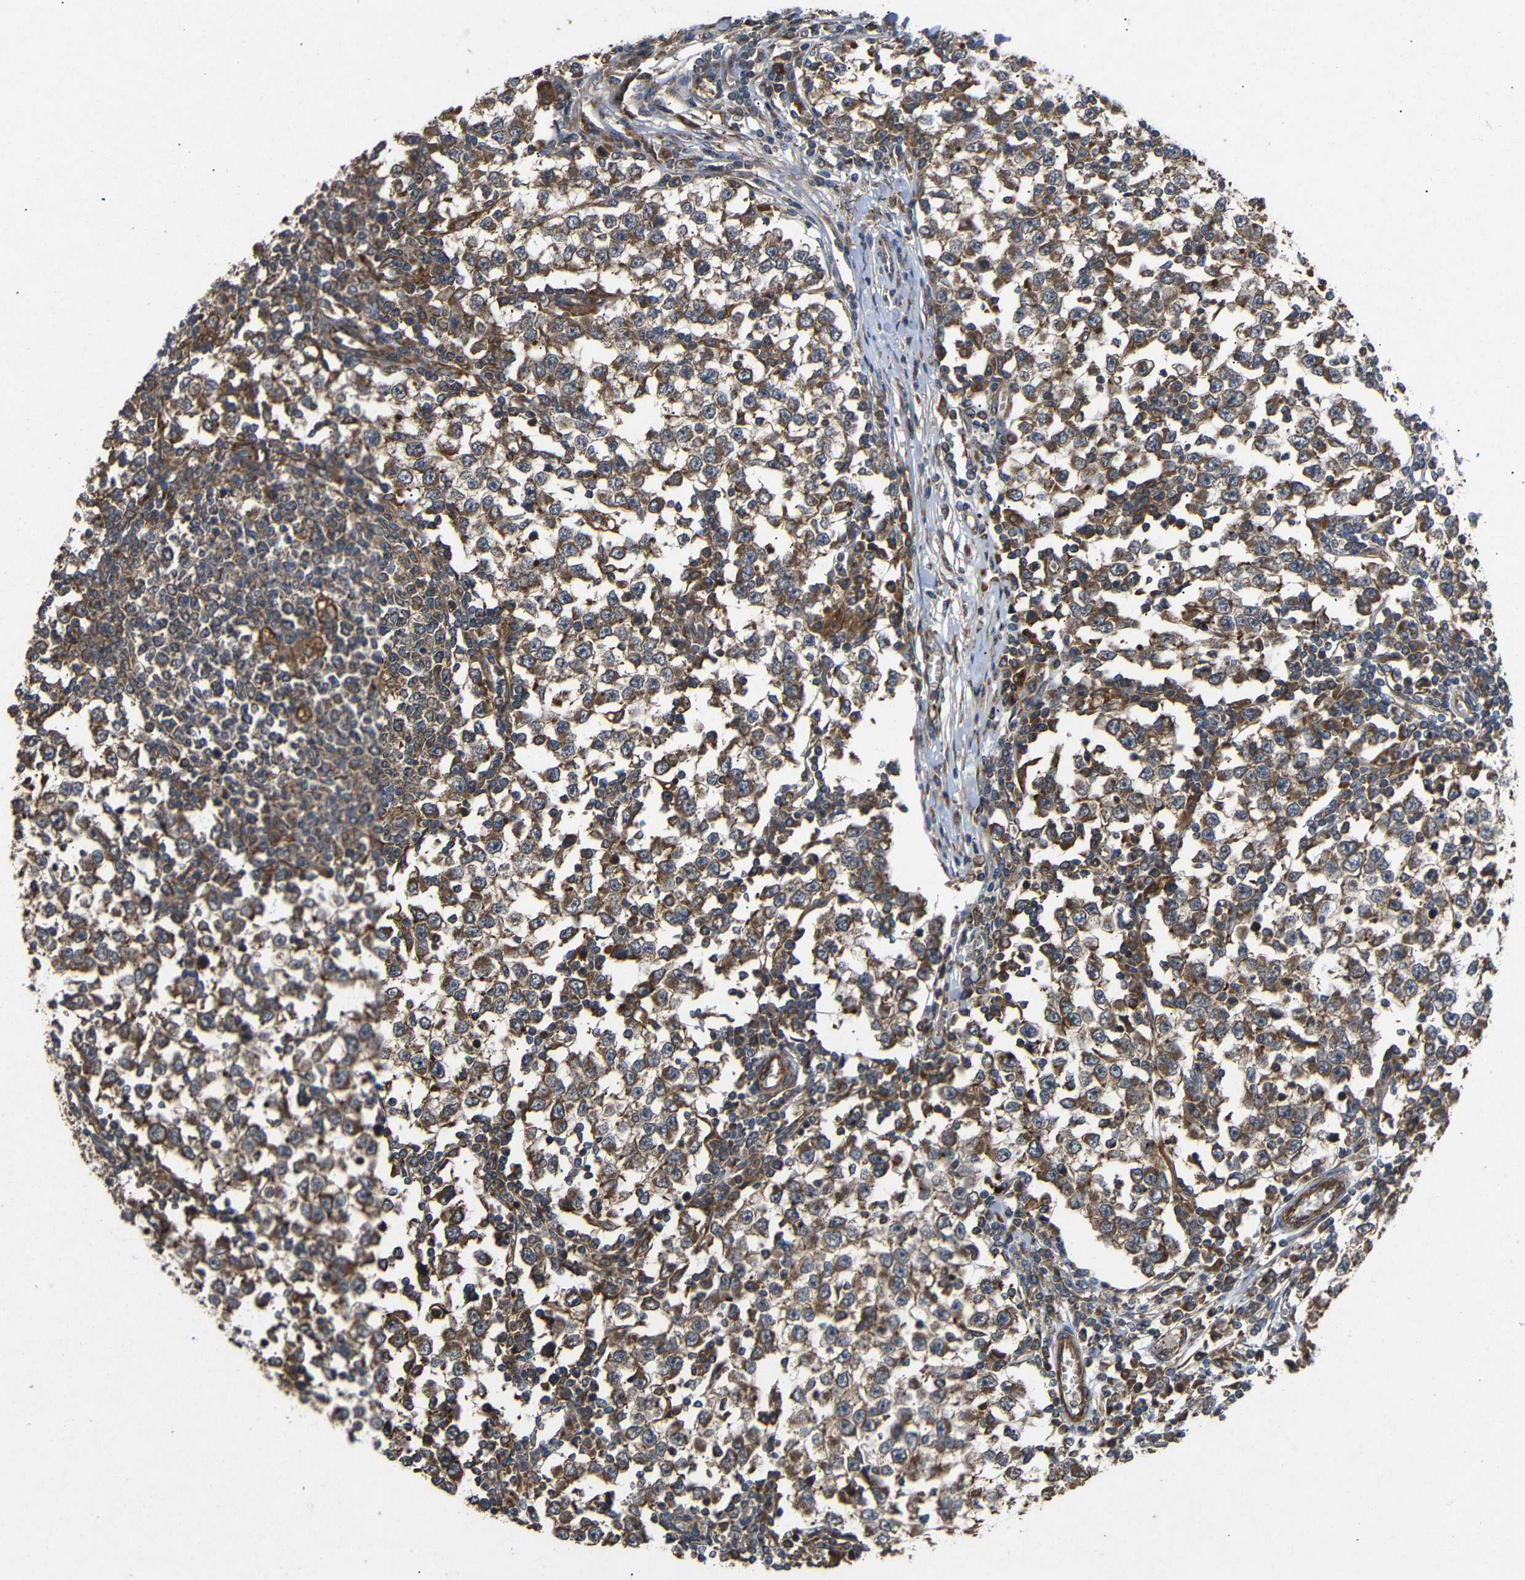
{"staining": {"intensity": "moderate", "quantity": ">75%", "location": "cytoplasmic/membranous"}, "tissue": "testis cancer", "cell_type": "Tumor cells", "image_type": "cancer", "snomed": [{"axis": "morphology", "description": "Seminoma, NOS"}, {"axis": "topography", "description": "Testis"}], "caption": "Testis cancer tissue displays moderate cytoplasmic/membranous positivity in approximately >75% of tumor cells", "gene": "EIF2S1", "patient": {"sex": "male", "age": 65}}